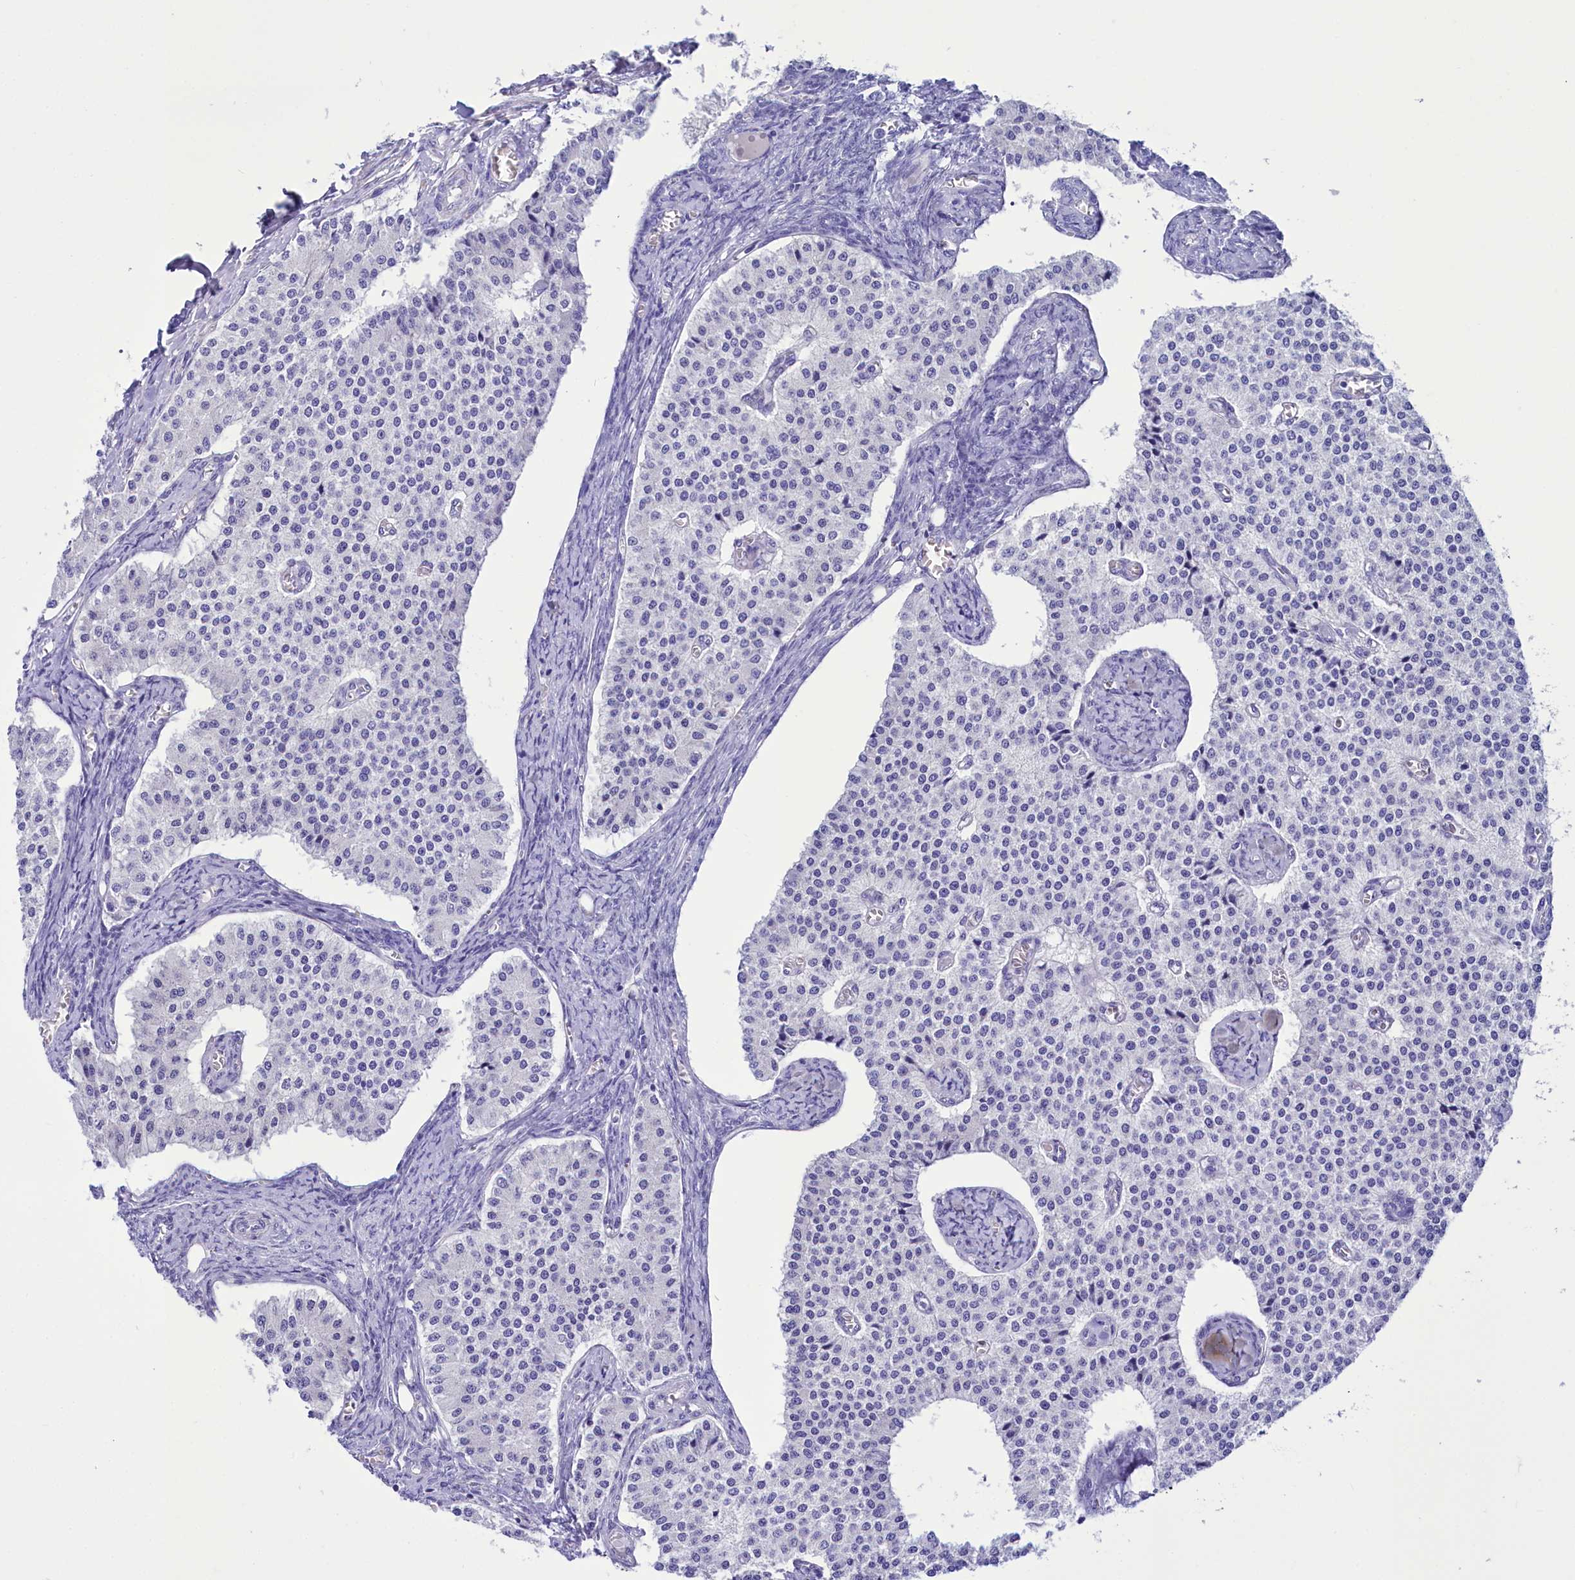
{"staining": {"intensity": "negative", "quantity": "none", "location": "none"}, "tissue": "carcinoid", "cell_type": "Tumor cells", "image_type": "cancer", "snomed": [{"axis": "morphology", "description": "Carcinoid, malignant, NOS"}, {"axis": "topography", "description": "Colon"}], "caption": "Immunohistochemistry photomicrograph of neoplastic tissue: human malignant carcinoid stained with DAB shows no significant protein expression in tumor cells.", "gene": "TTC36", "patient": {"sex": "female", "age": 52}}